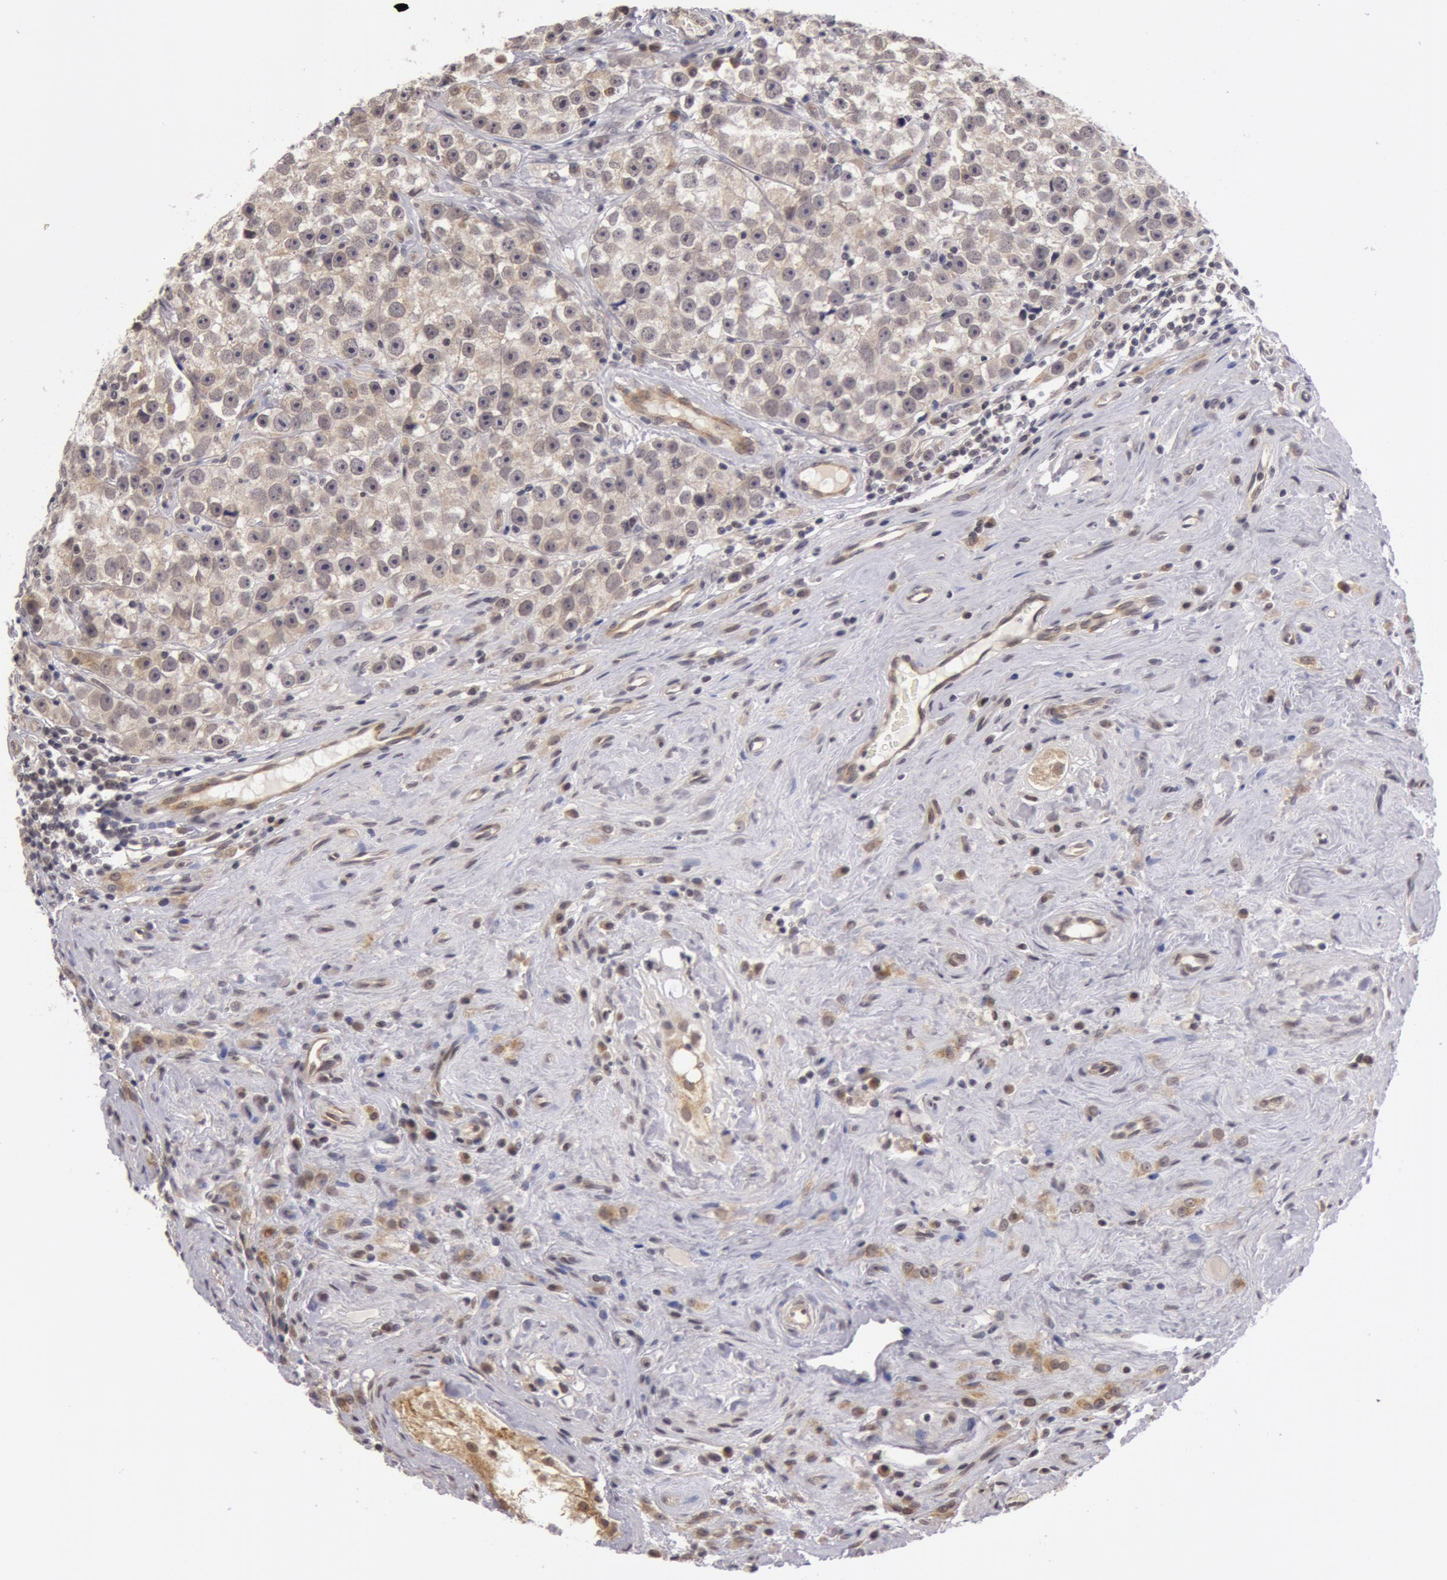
{"staining": {"intensity": "negative", "quantity": "none", "location": "none"}, "tissue": "testis cancer", "cell_type": "Tumor cells", "image_type": "cancer", "snomed": [{"axis": "morphology", "description": "Seminoma, NOS"}, {"axis": "topography", "description": "Testis"}], "caption": "DAB immunohistochemical staining of human testis seminoma demonstrates no significant expression in tumor cells.", "gene": "SYTL4", "patient": {"sex": "male", "age": 32}}